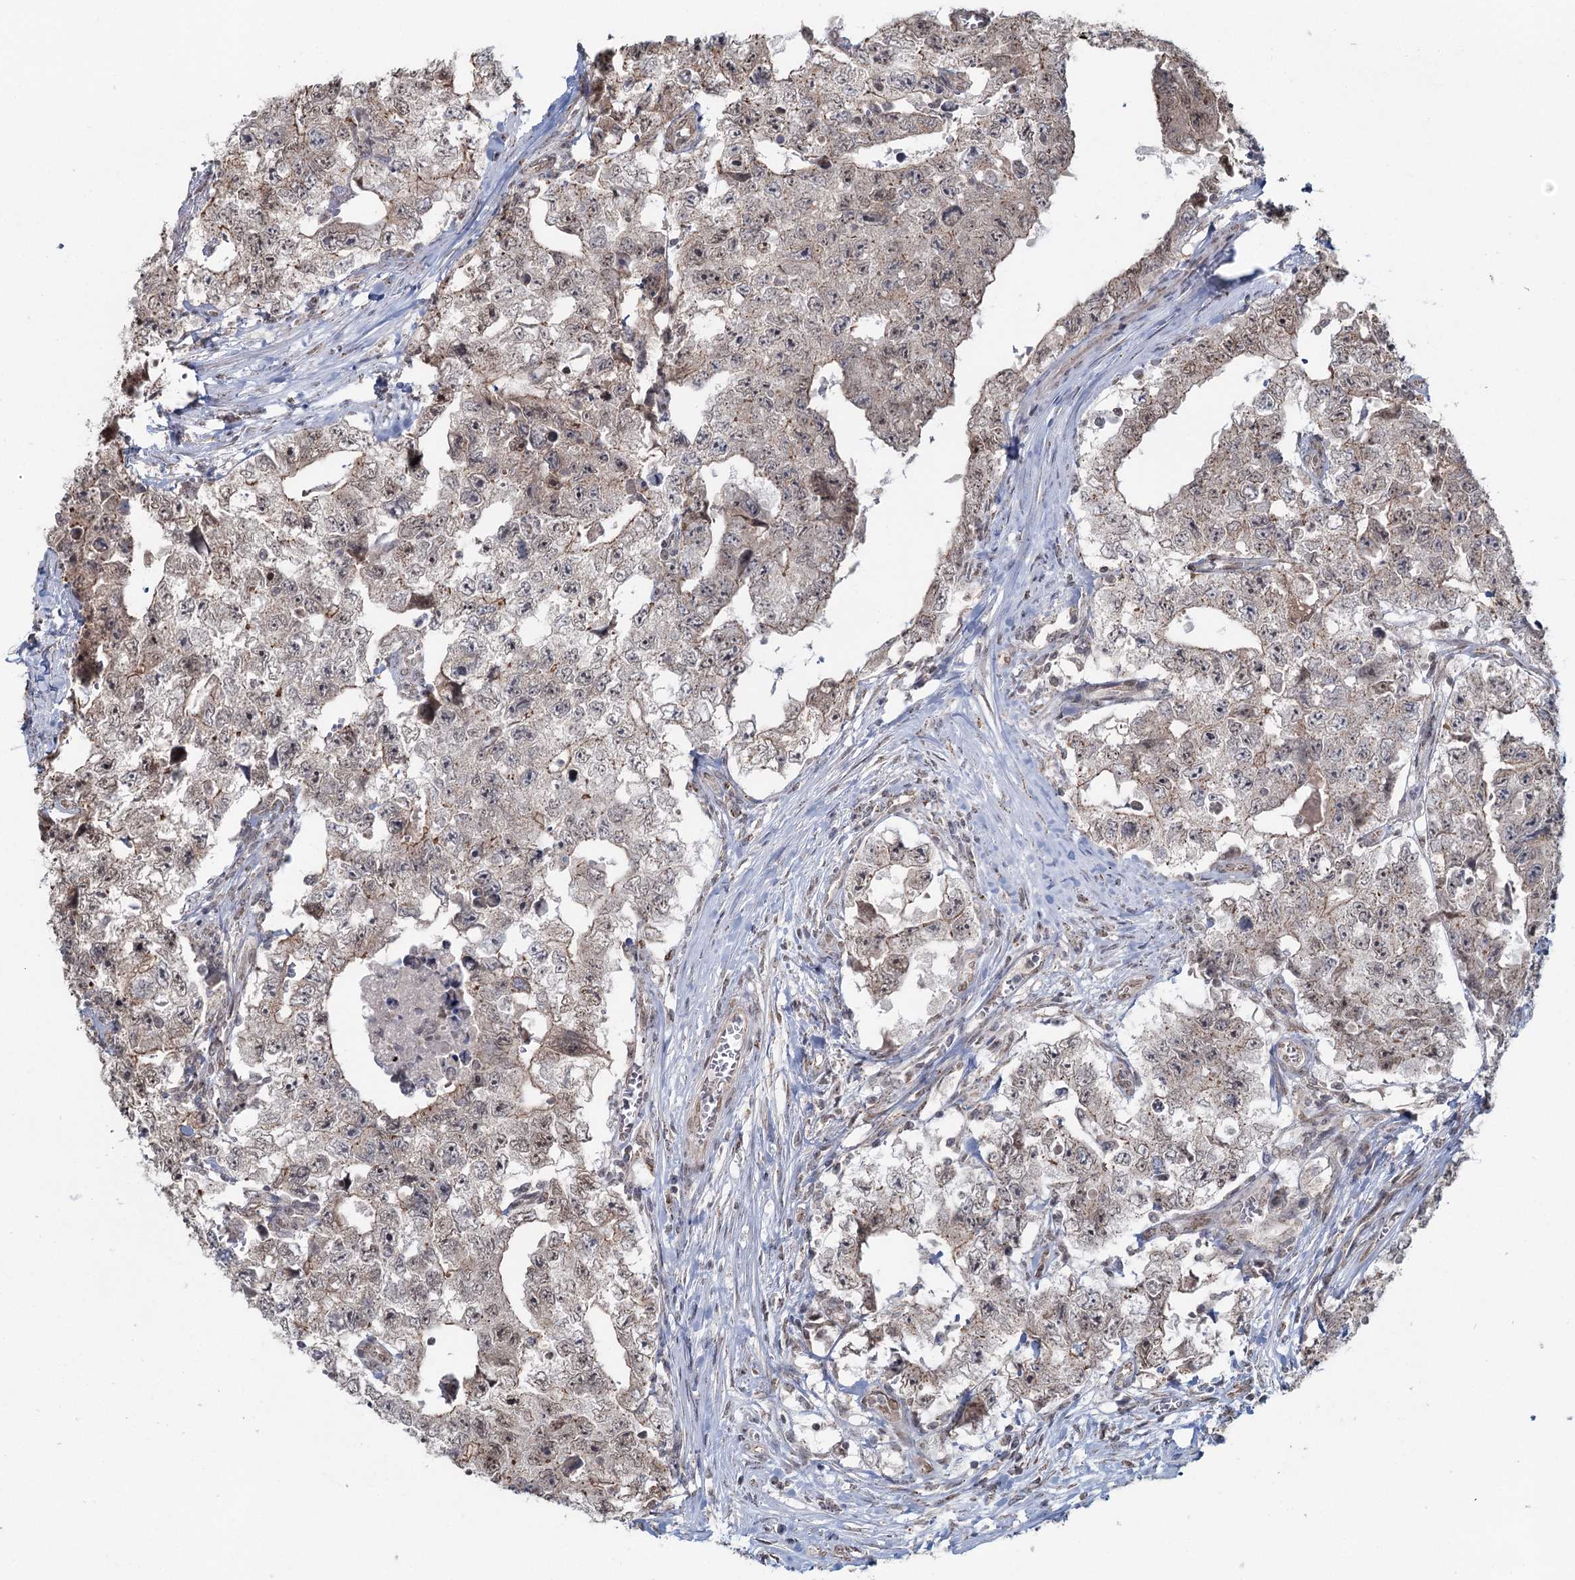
{"staining": {"intensity": "weak", "quantity": "<25%", "location": "nuclear"}, "tissue": "testis cancer", "cell_type": "Tumor cells", "image_type": "cancer", "snomed": [{"axis": "morphology", "description": "Carcinoma, Embryonal, NOS"}, {"axis": "topography", "description": "Testis"}], "caption": "There is no significant expression in tumor cells of embryonal carcinoma (testis).", "gene": "GPALPP1", "patient": {"sex": "male", "age": 17}}